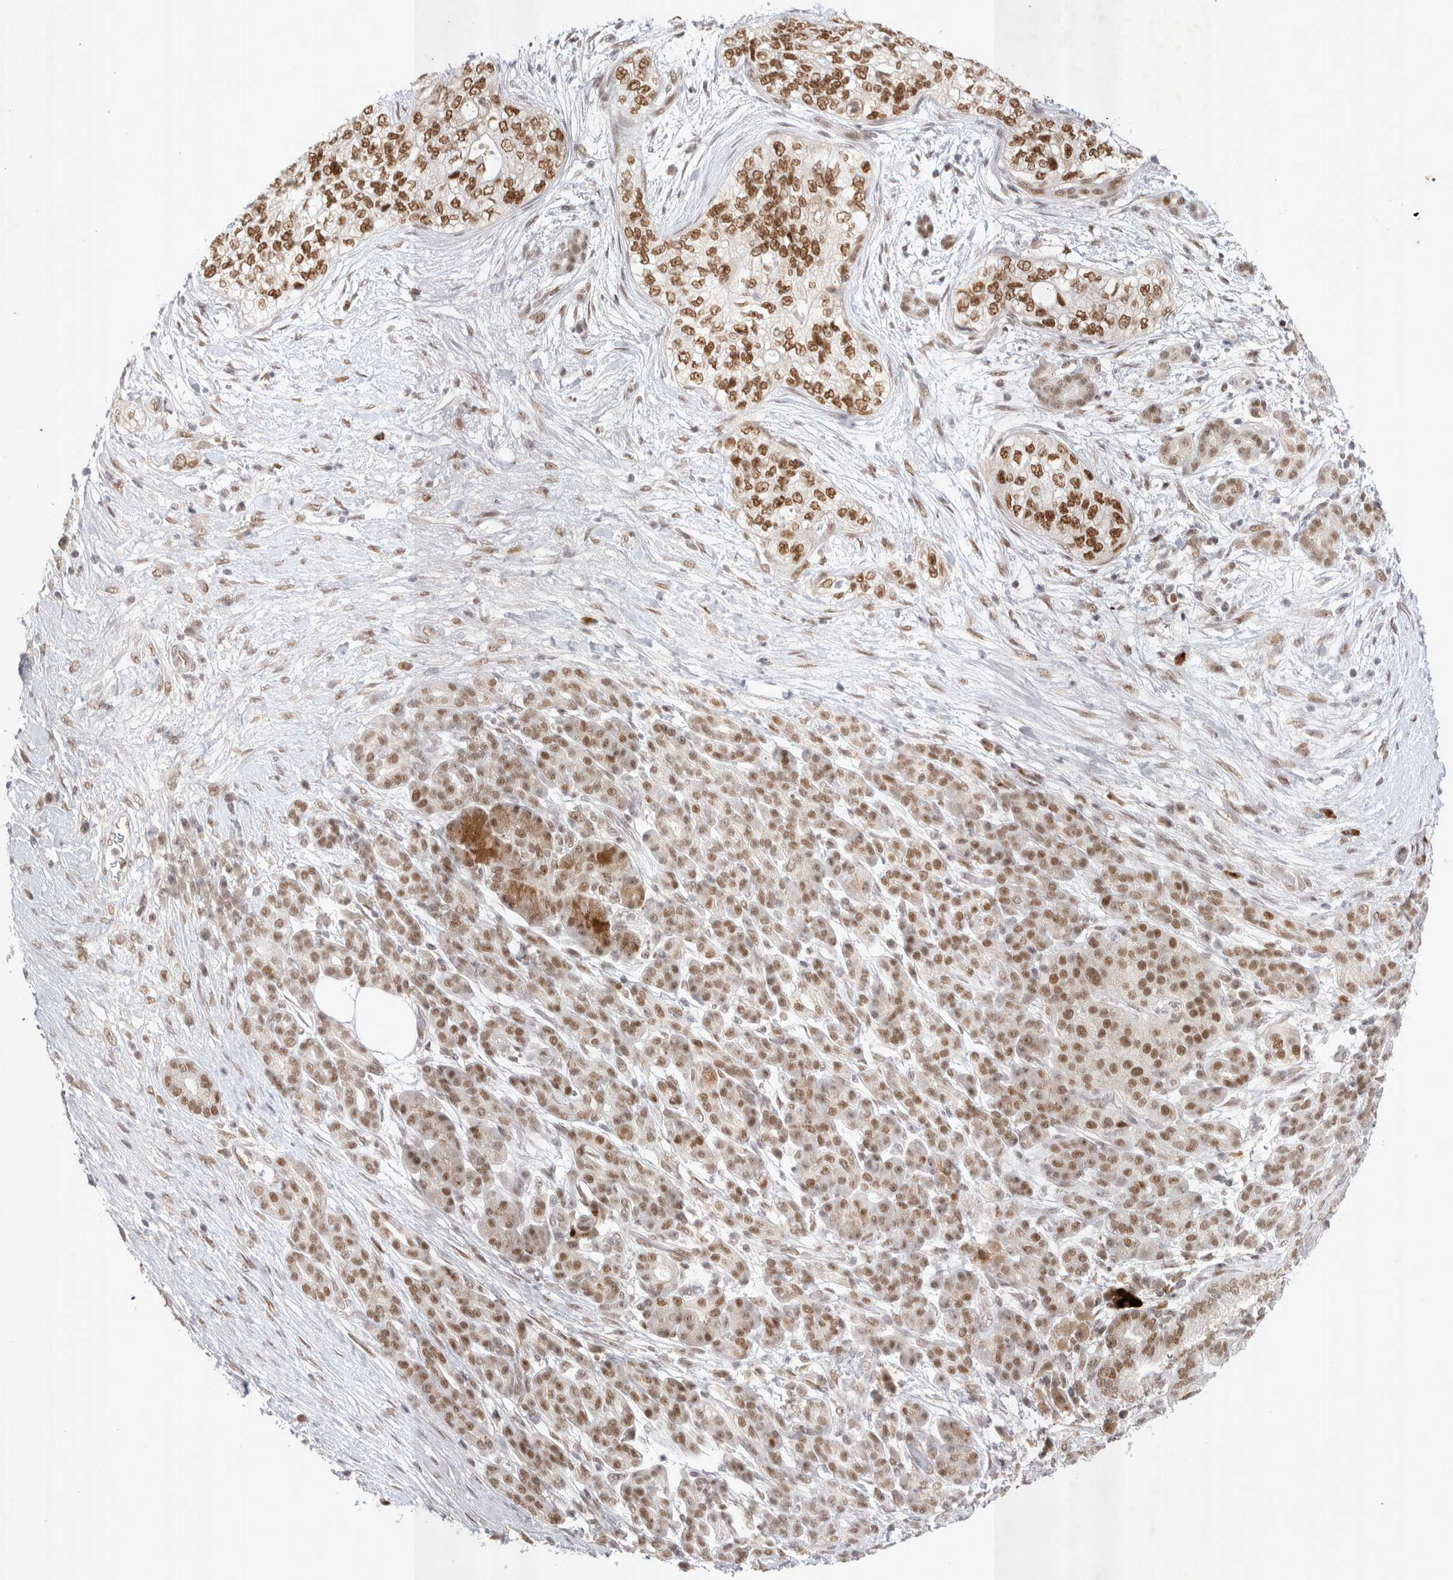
{"staining": {"intensity": "moderate", "quantity": ">75%", "location": "nuclear"}, "tissue": "pancreatic cancer", "cell_type": "Tumor cells", "image_type": "cancer", "snomed": [{"axis": "morphology", "description": "Adenocarcinoma, NOS"}, {"axis": "topography", "description": "Pancreas"}], "caption": "High-power microscopy captured an immunohistochemistry image of pancreatic cancer, revealing moderate nuclear positivity in about >75% of tumor cells. (IHC, brightfield microscopy, high magnification).", "gene": "RECQL4", "patient": {"sex": "male", "age": 72}}